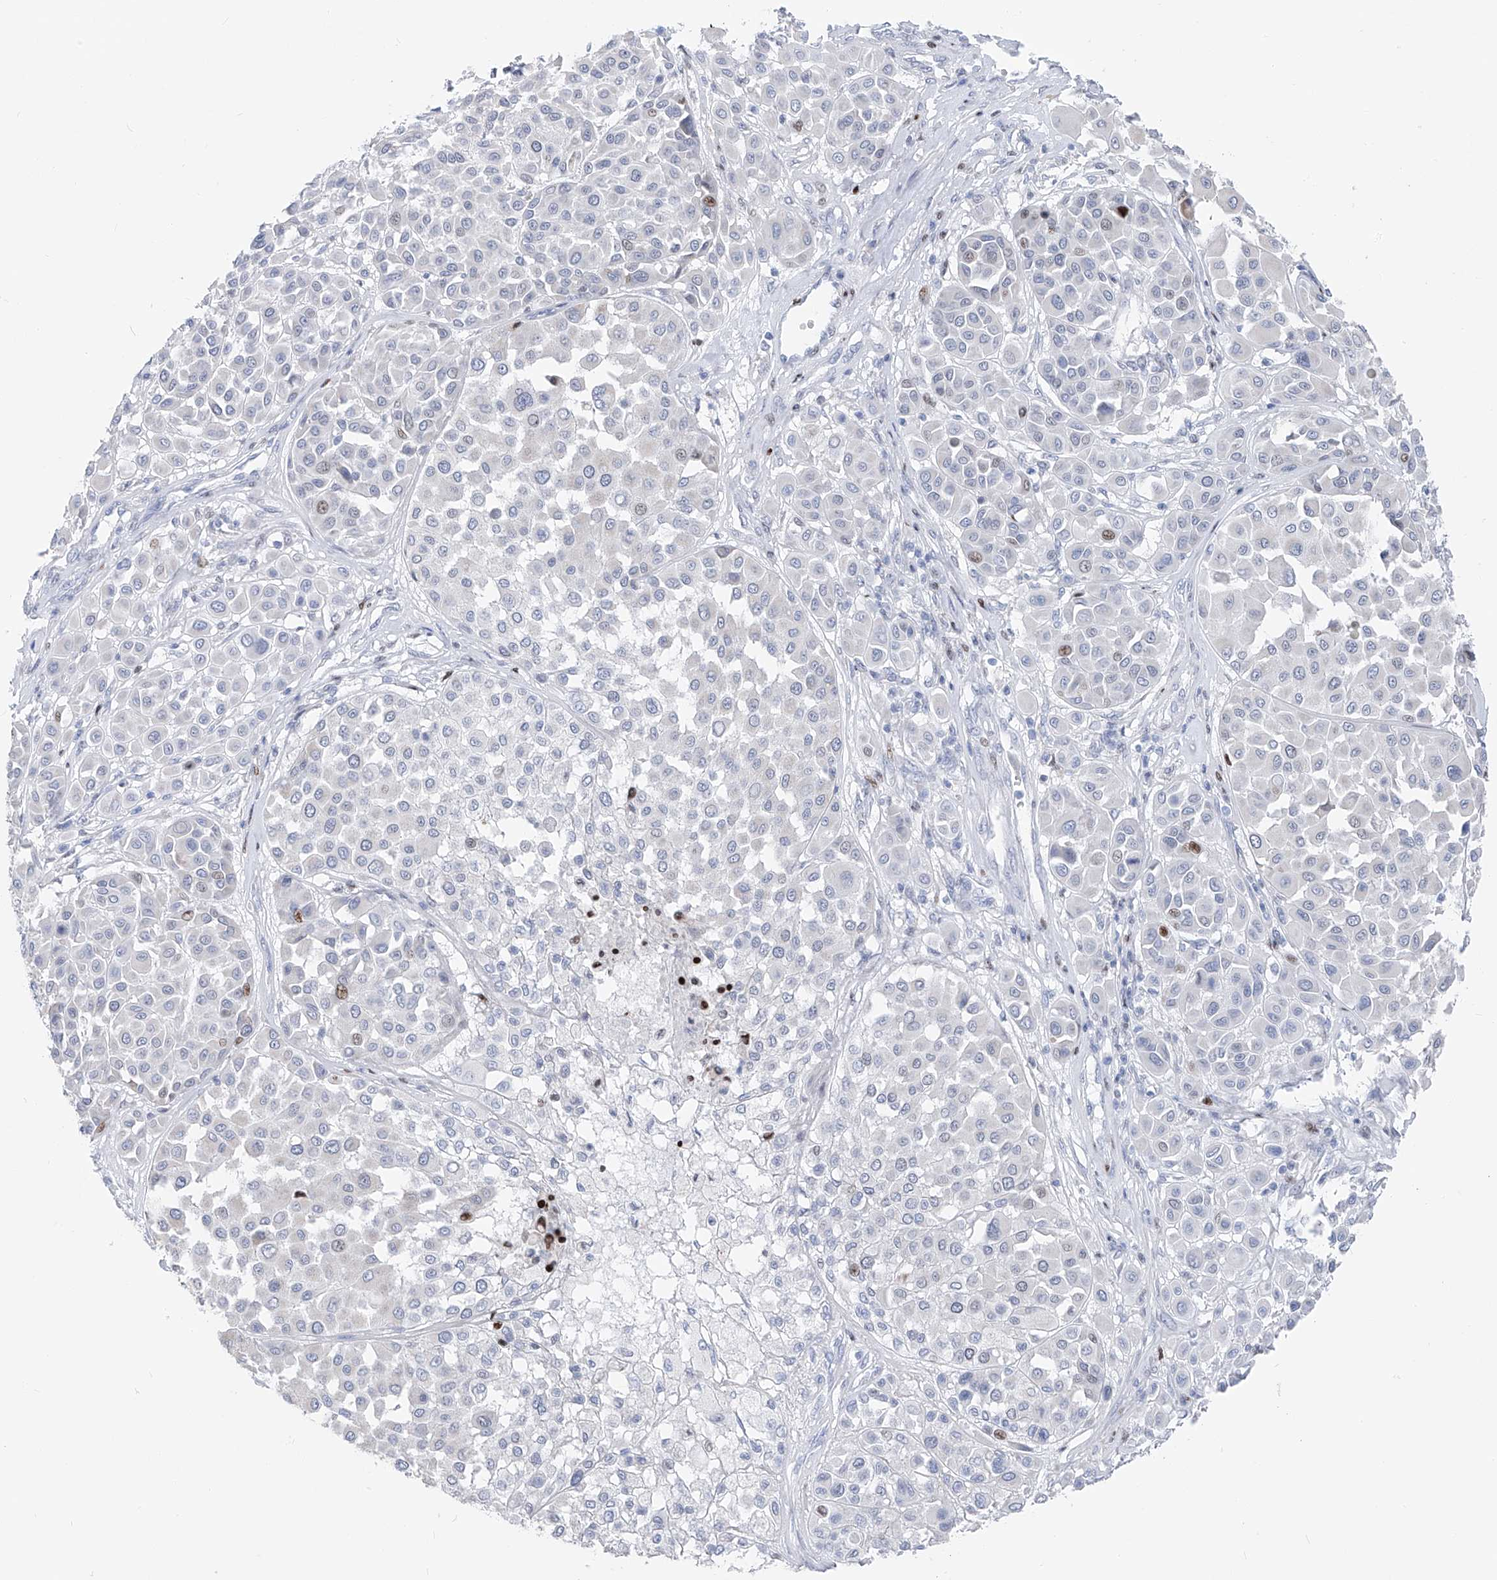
{"staining": {"intensity": "negative", "quantity": "none", "location": "none"}, "tissue": "melanoma", "cell_type": "Tumor cells", "image_type": "cancer", "snomed": [{"axis": "morphology", "description": "Malignant melanoma, Metastatic site"}, {"axis": "topography", "description": "Soft tissue"}], "caption": "Immunohistochemical staining of human malignant melanoma (metastatic site) reveals no significant positivity in tumor cells.", "gene": "FRS3", "patient": {"sex": "male", "age": 41}}